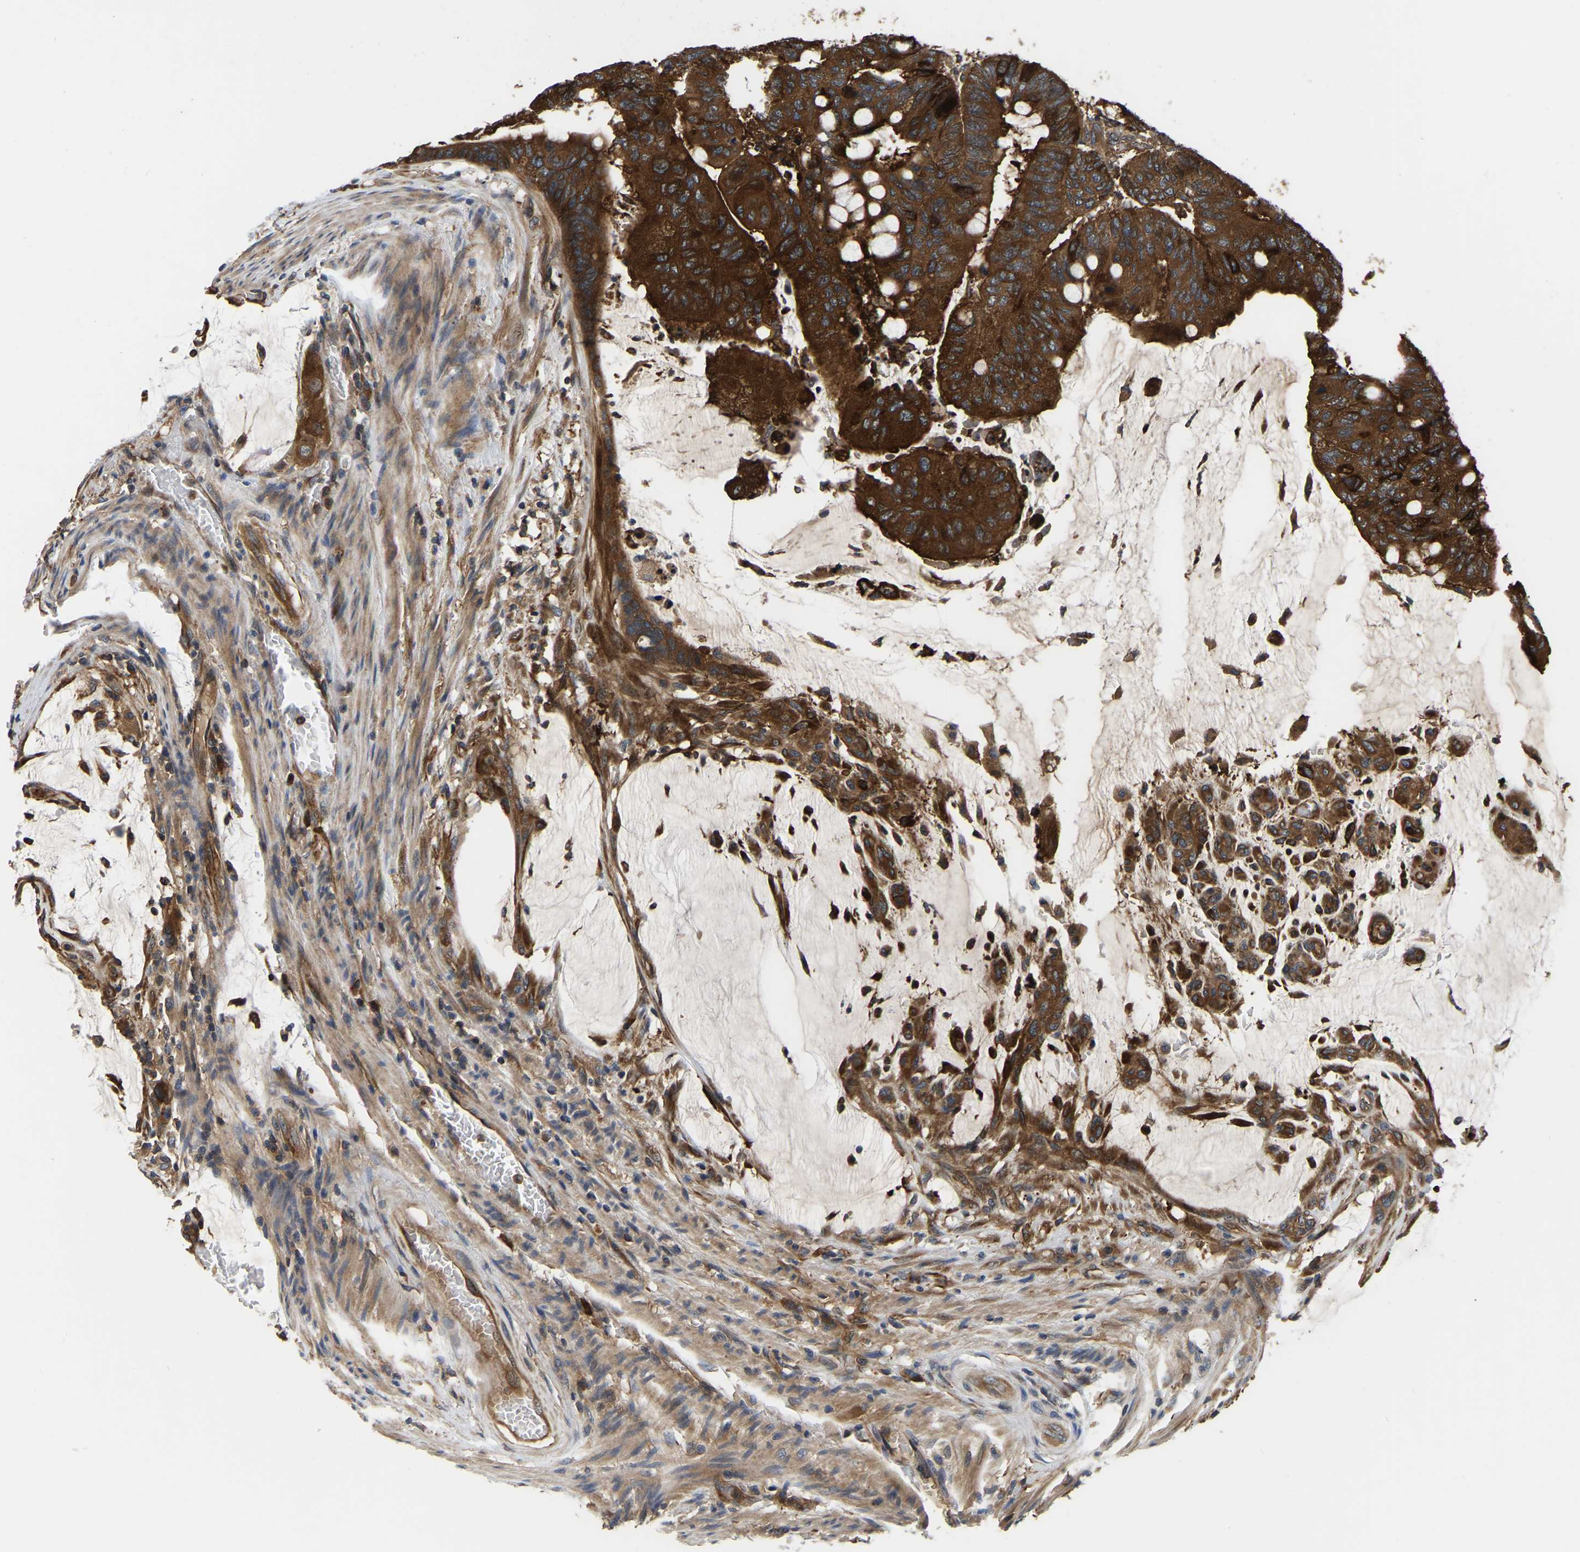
{"staining": {"intensity": "strong", "quantity": ">75%", "location": "cytoplasmic/membranous"}, "tissue": "colorectal cancer", "cell_type": "Tumor cells", "image_type": "cancer", "snomed": [{"axis": "morphology", "description": "Normal tissue, NOS"}, {"axis": "morphology", "description": "Adenocarcinoma, NOS"}, {"axis": "topography", "description": "Rectum"}], "caption": "Adenocarcinoma (colorectal) stained with immunohistochemistry (IHC) exhibits strong cytoplasmic/membranous staining in about >75% of tumor cells.", "gene": "GARS1", "patient": {"sex": "male", "age": 92}}